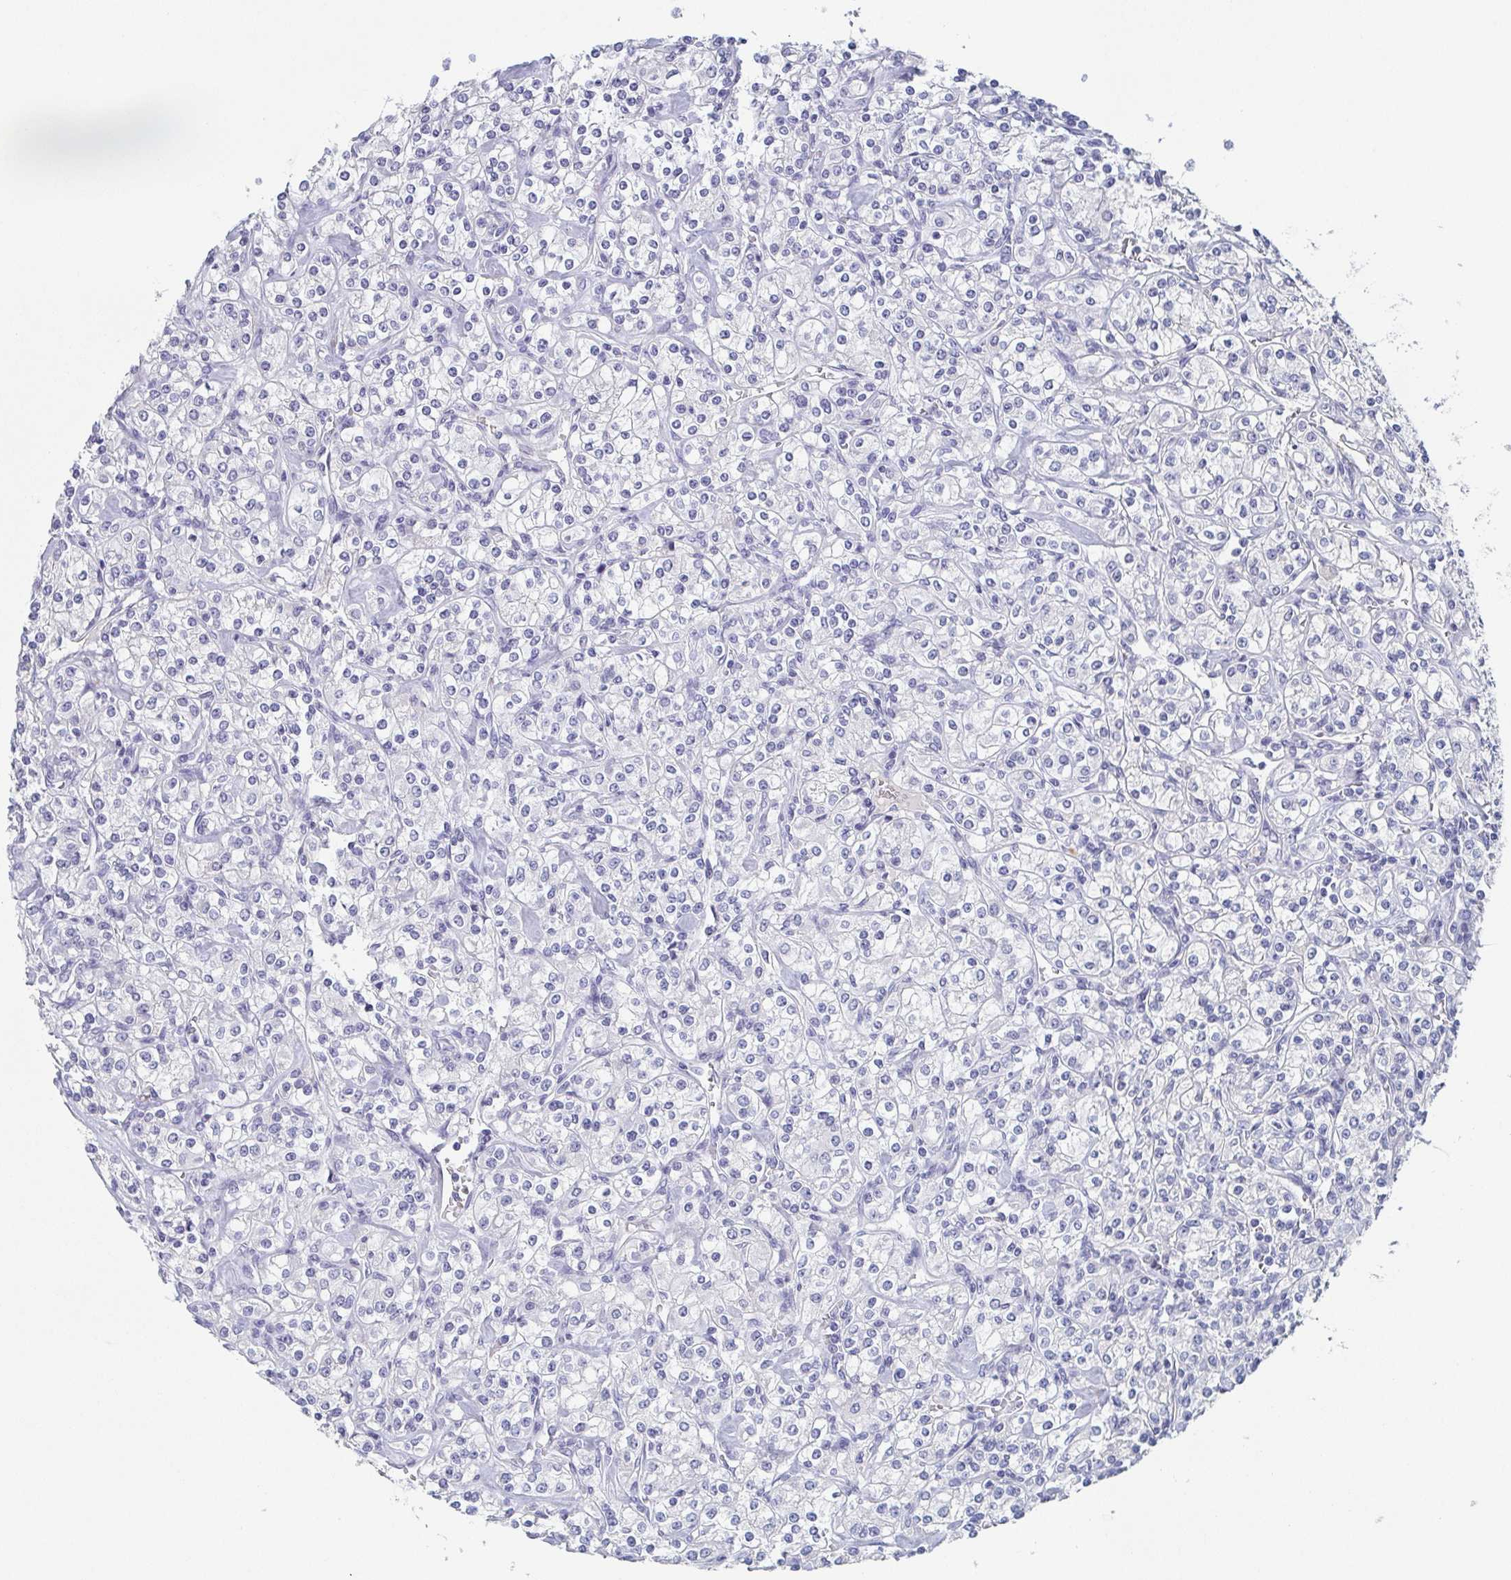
{"staining": {"intensity": "negative", "quantity": "none", "location": "none"}, "tissue": "renal cancer", "cell_type": "Tumor cells", "image_type": "cancer", "snomed": [{"axis": "morphology", "description": "Adenocarcinoma, NOS"}, {"axis": "topography", "description": "Kidney"}], "caption": "Immunohistochemistry (IHC) photomicrograph of neoplastic tissue: human renal cancer stained with DAB (3,3'-diaminobenzidine) exhibits no significant protein expression in tumor cells. Nuclei are stained in blue.", "gene": "ITLN1", "patient": {"sex": "male", "age": 77}}